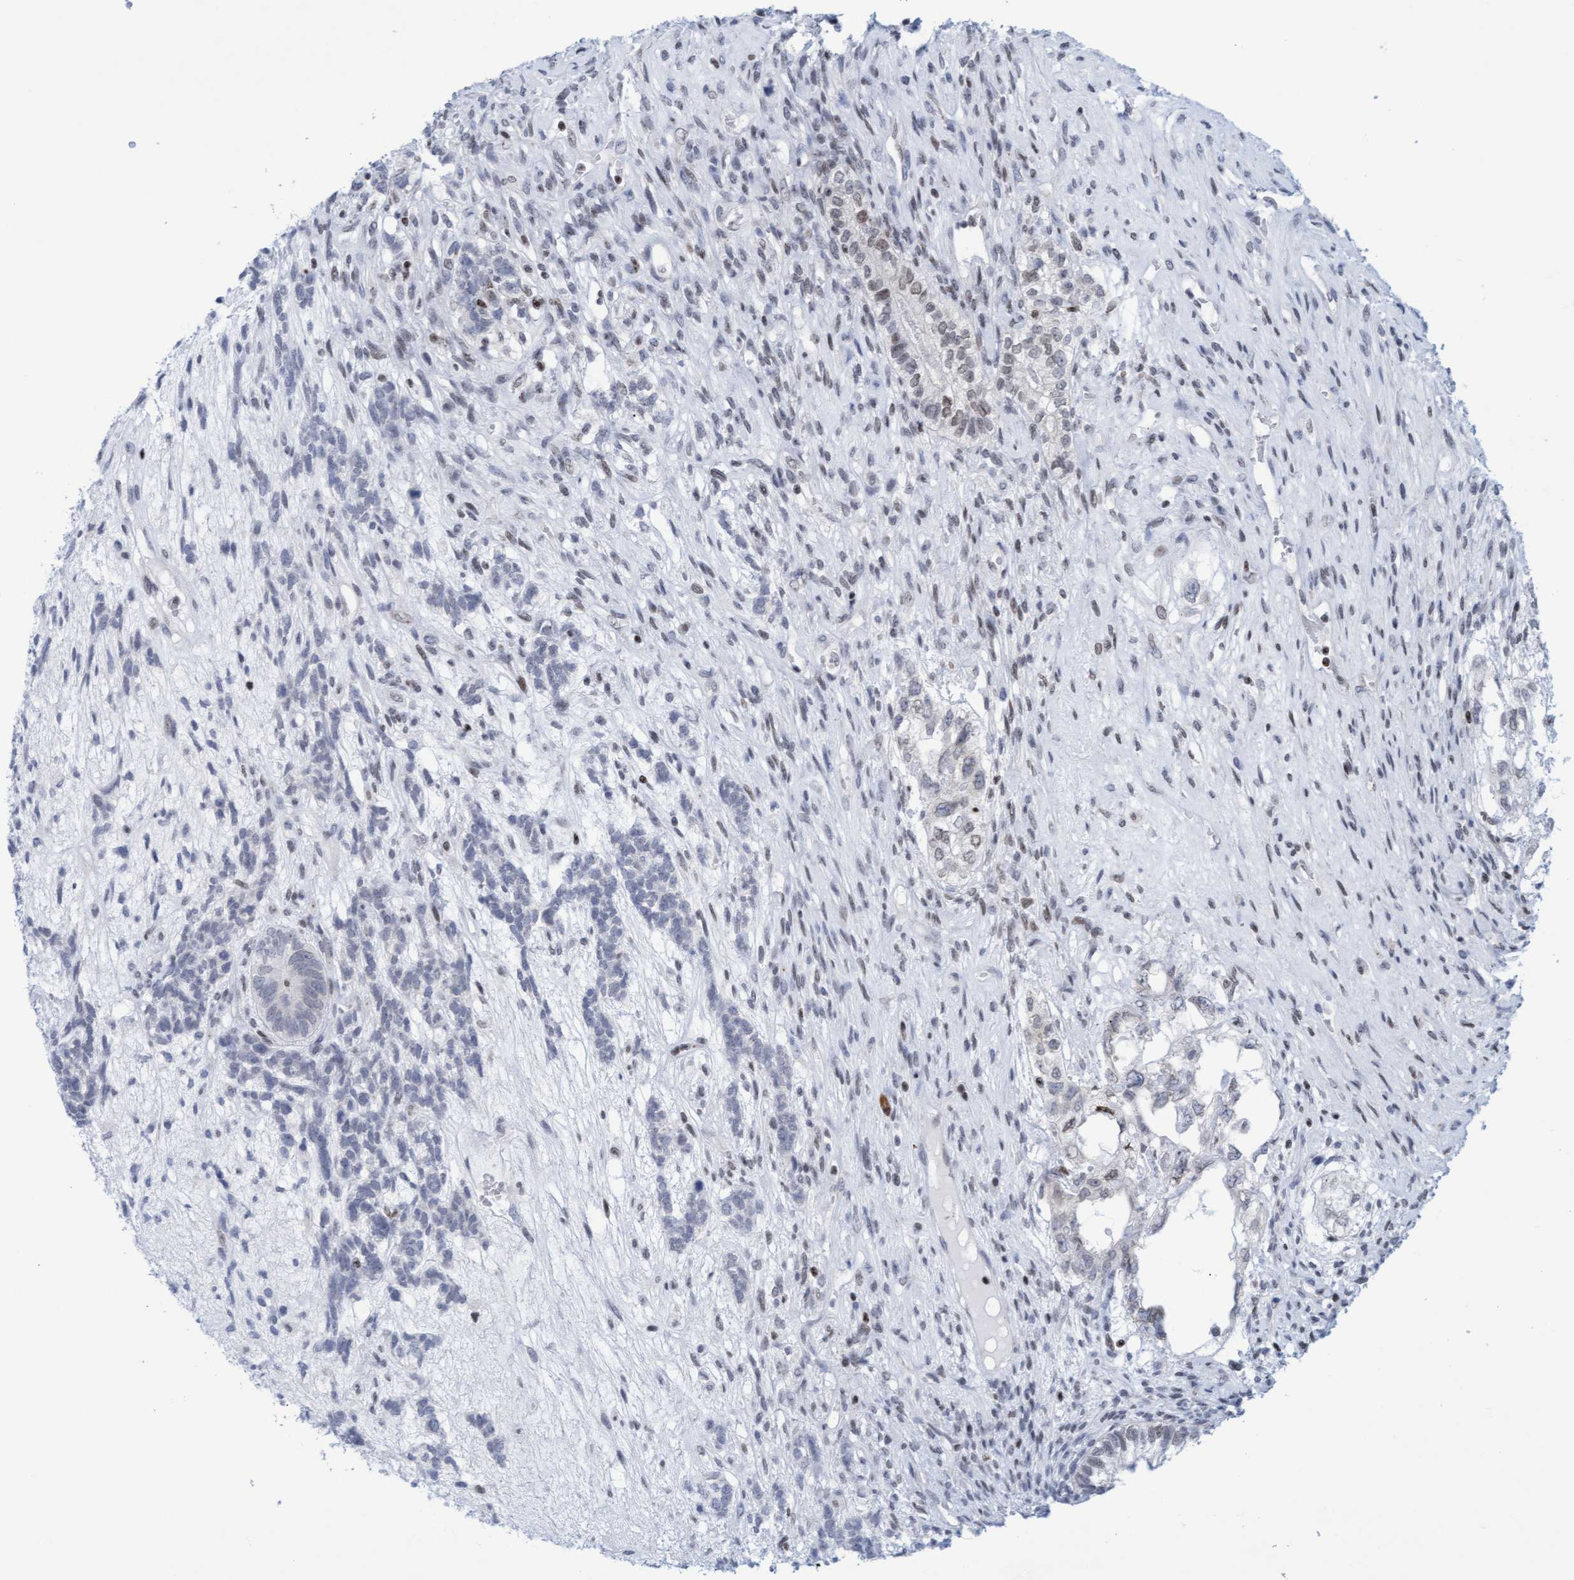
{"staining": {"intensity": "negative", "quantity": "none", "location": "none"}, "tissue": "testis cancer", "cell_type": "Tumor cells", "image_type": "cancer", "snomed": [{"axis": "morphology", "description": "Seminoma, NOS"}, {"axis": "topography", "description": "Testis"}], "caption": "Immunohistochemistry (IHC) histopathology image of human testis cancer (seminoma) stained for a protein (brown), which reveals no expression in tumor cells.", "gene": "GLRX2", "patient": {"sex": "male", "age": 28}}